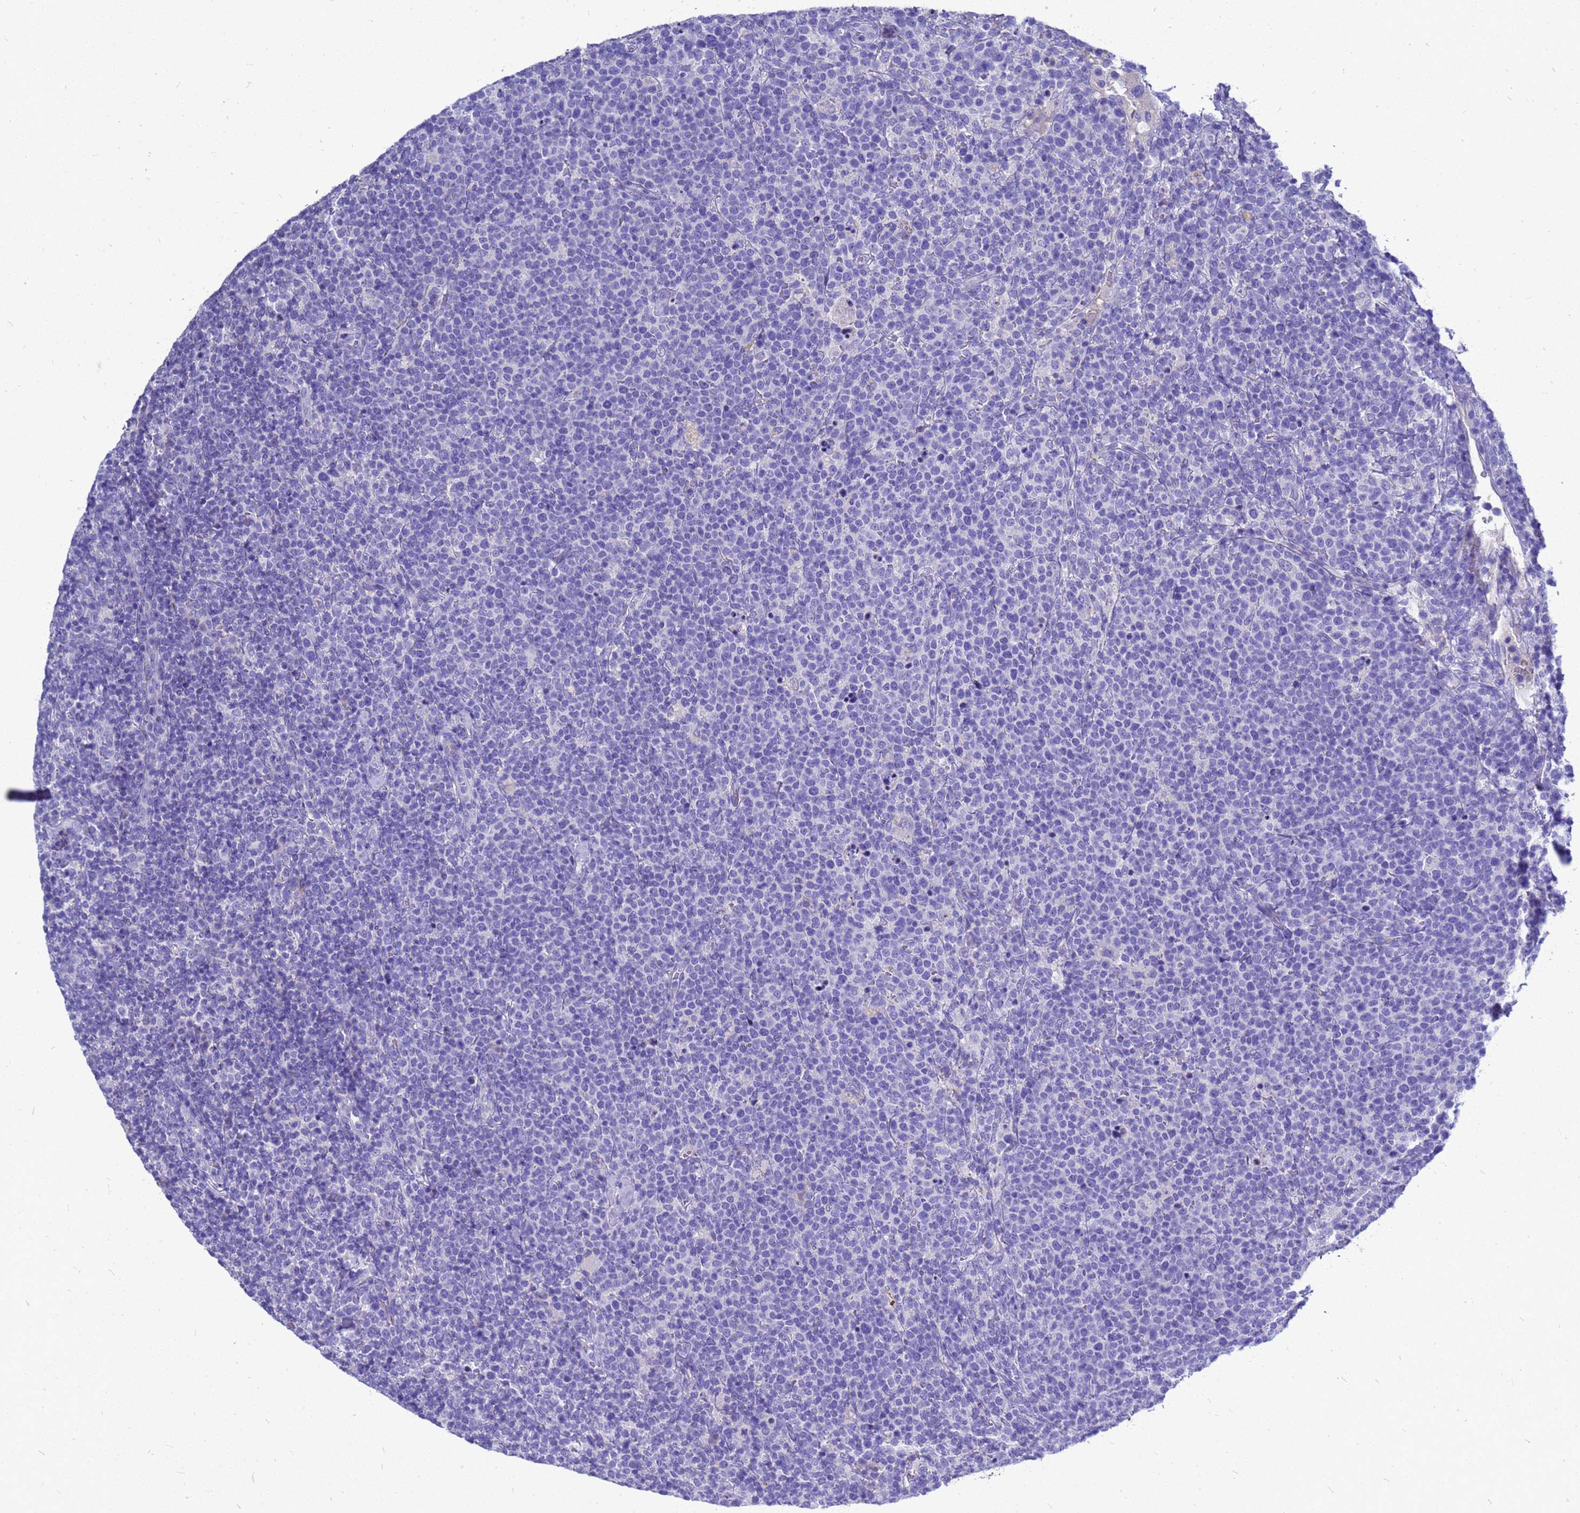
{"staining": {"intensity": "negative", "quantity": "none", "location": "none"}, "tissue": "lymphoma", "cell_type": "Tumor cells", "image_type": "cancer", "snomed": [{"axis": "morphology", "description": "Malignant lymphoma, non-Hodgkin's type, High grade"}, {"axis": "topography", "description": "Lymph node"}], "caption": "This is an immunohistochemistry (IHC) photomicrograph of malignant lymphoma, non-Hodgkin's type (high-grade). There is no staining in tumor cells.", "gene": "OR52E2", "patient": {"sex": "male", "age": 61}}